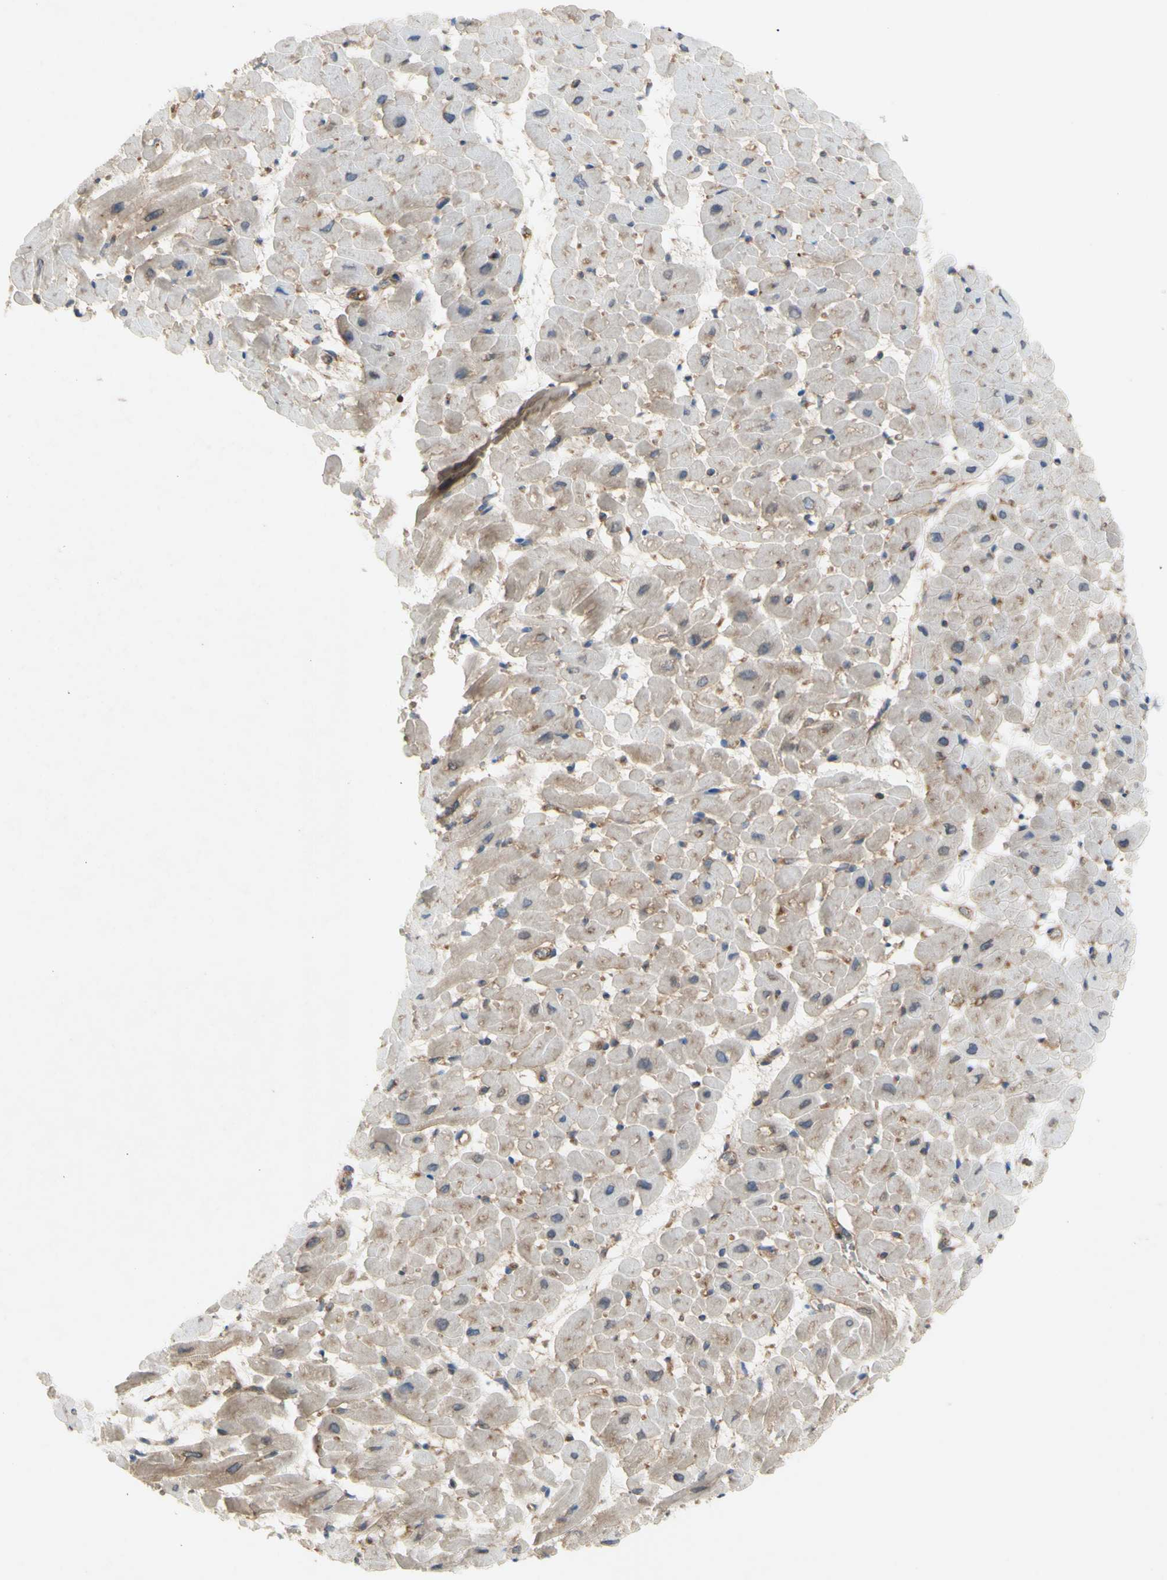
{"staining": {"intensity": "weak", "quantity": "<25%", "location": "cytoplasmic/membranous"}, "tissue": "heart muscle", "cell_type": "Cardiomyocytes", "image_type": "normal", "snomed": [{"axis": "morphology", "description": "Normal tissue, NOS"}, {"axis": "topography", "description": "Heart"}], "caption": "The image demonstrates no significant positivity in cardiomyocytes of heart muscle.", "gene": "KLC1", "patient": {"sex": "male", "age": 45}}